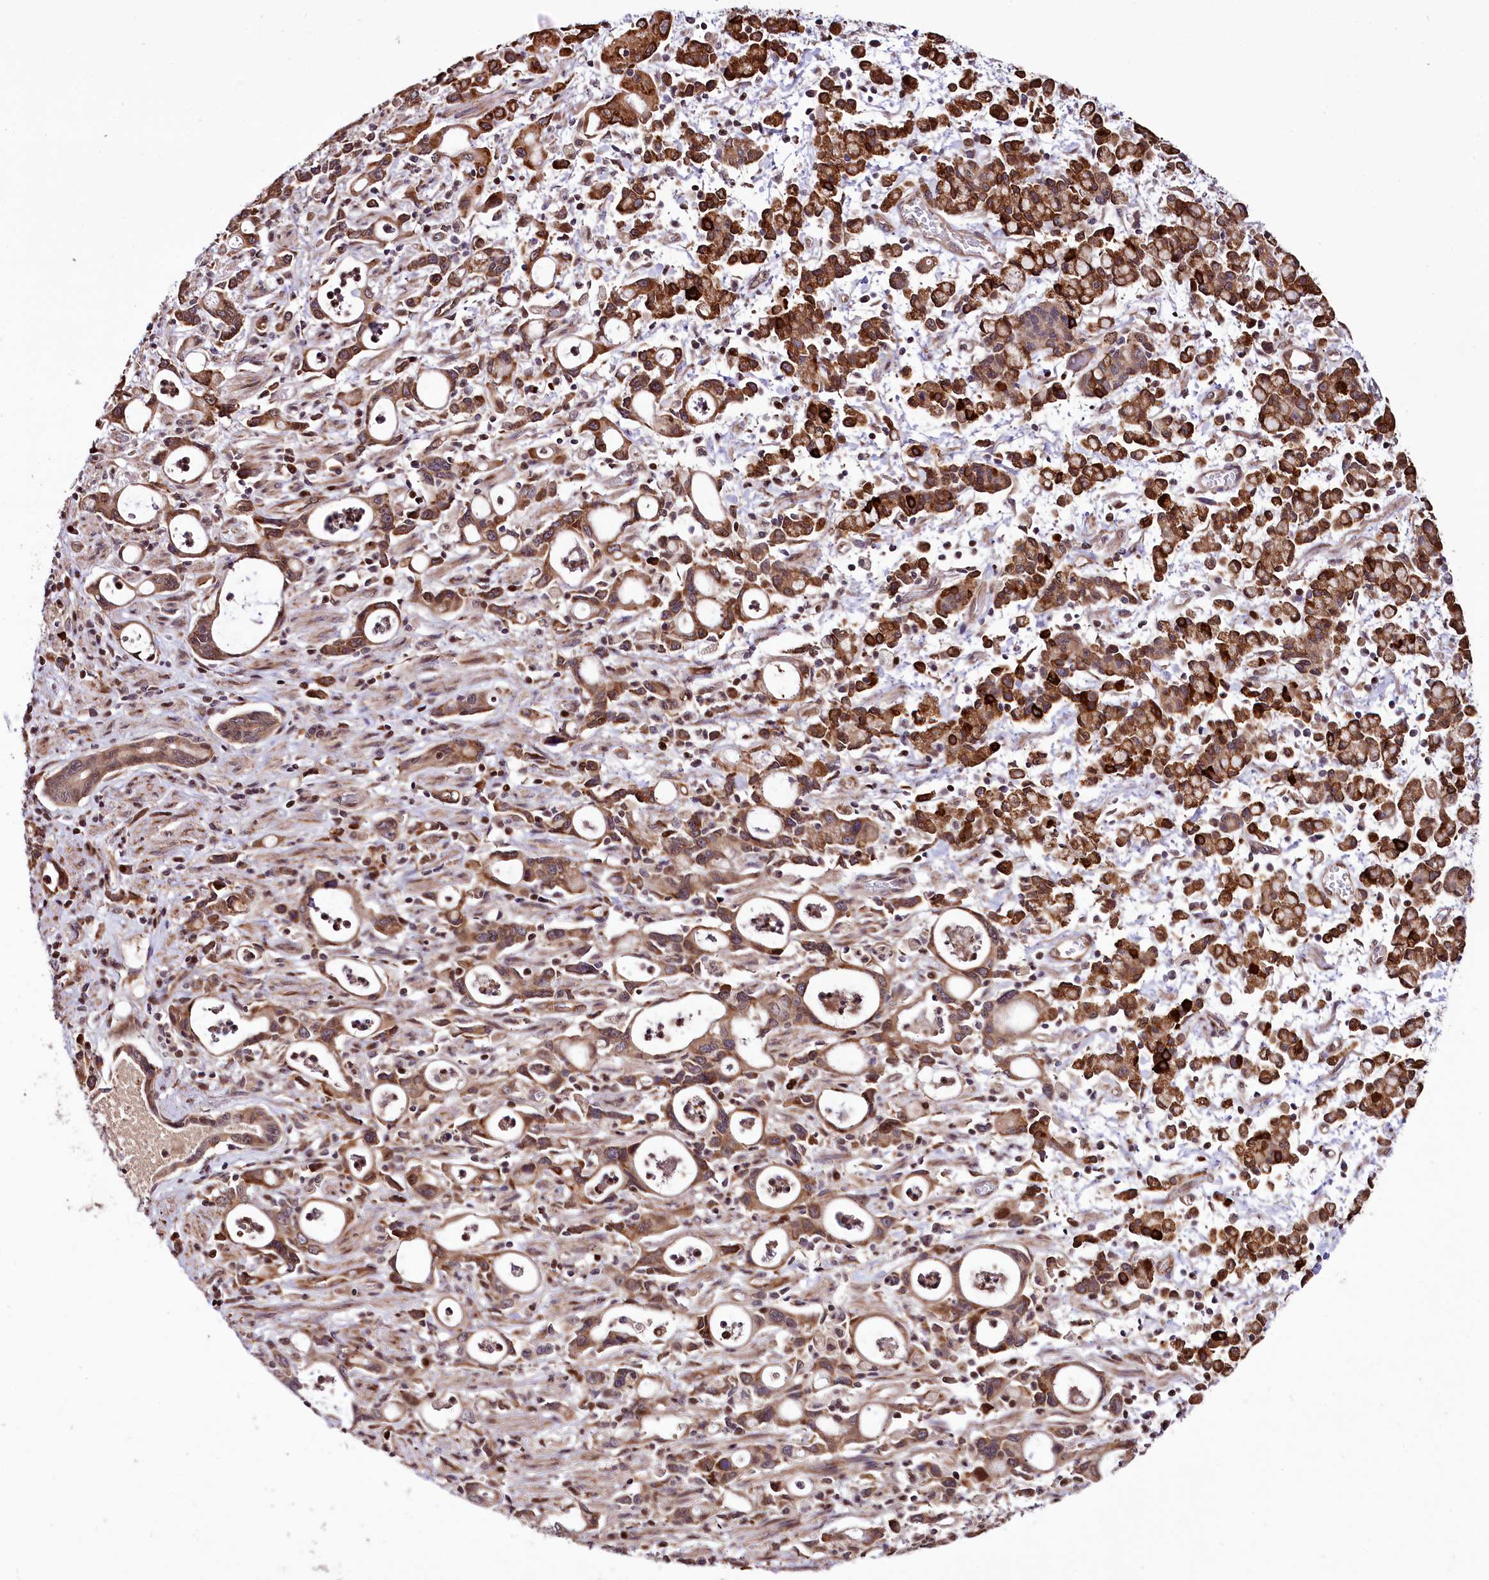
{"staining": {"intensity": "strong", "quantity": "25%-75%", "location": "cytoplasmic/membranous"}, "tissue": "stomach cancer", "cell_type": "Tumor cells", "image_type": "cancer", "snomed": [{"axis": "morphology", "description": "Adenocarcinoma, NOS"}, {"axis": "topography", "description": "Stomach, lower"}], "caption": "Strong cytoplasmic/membranous protein staining is seen in approximately 25%-75% of tumor cells in adenocarcinoma (stomach).", "gene": "CUTC", "patient": {"sex": "female", "age": 43}}